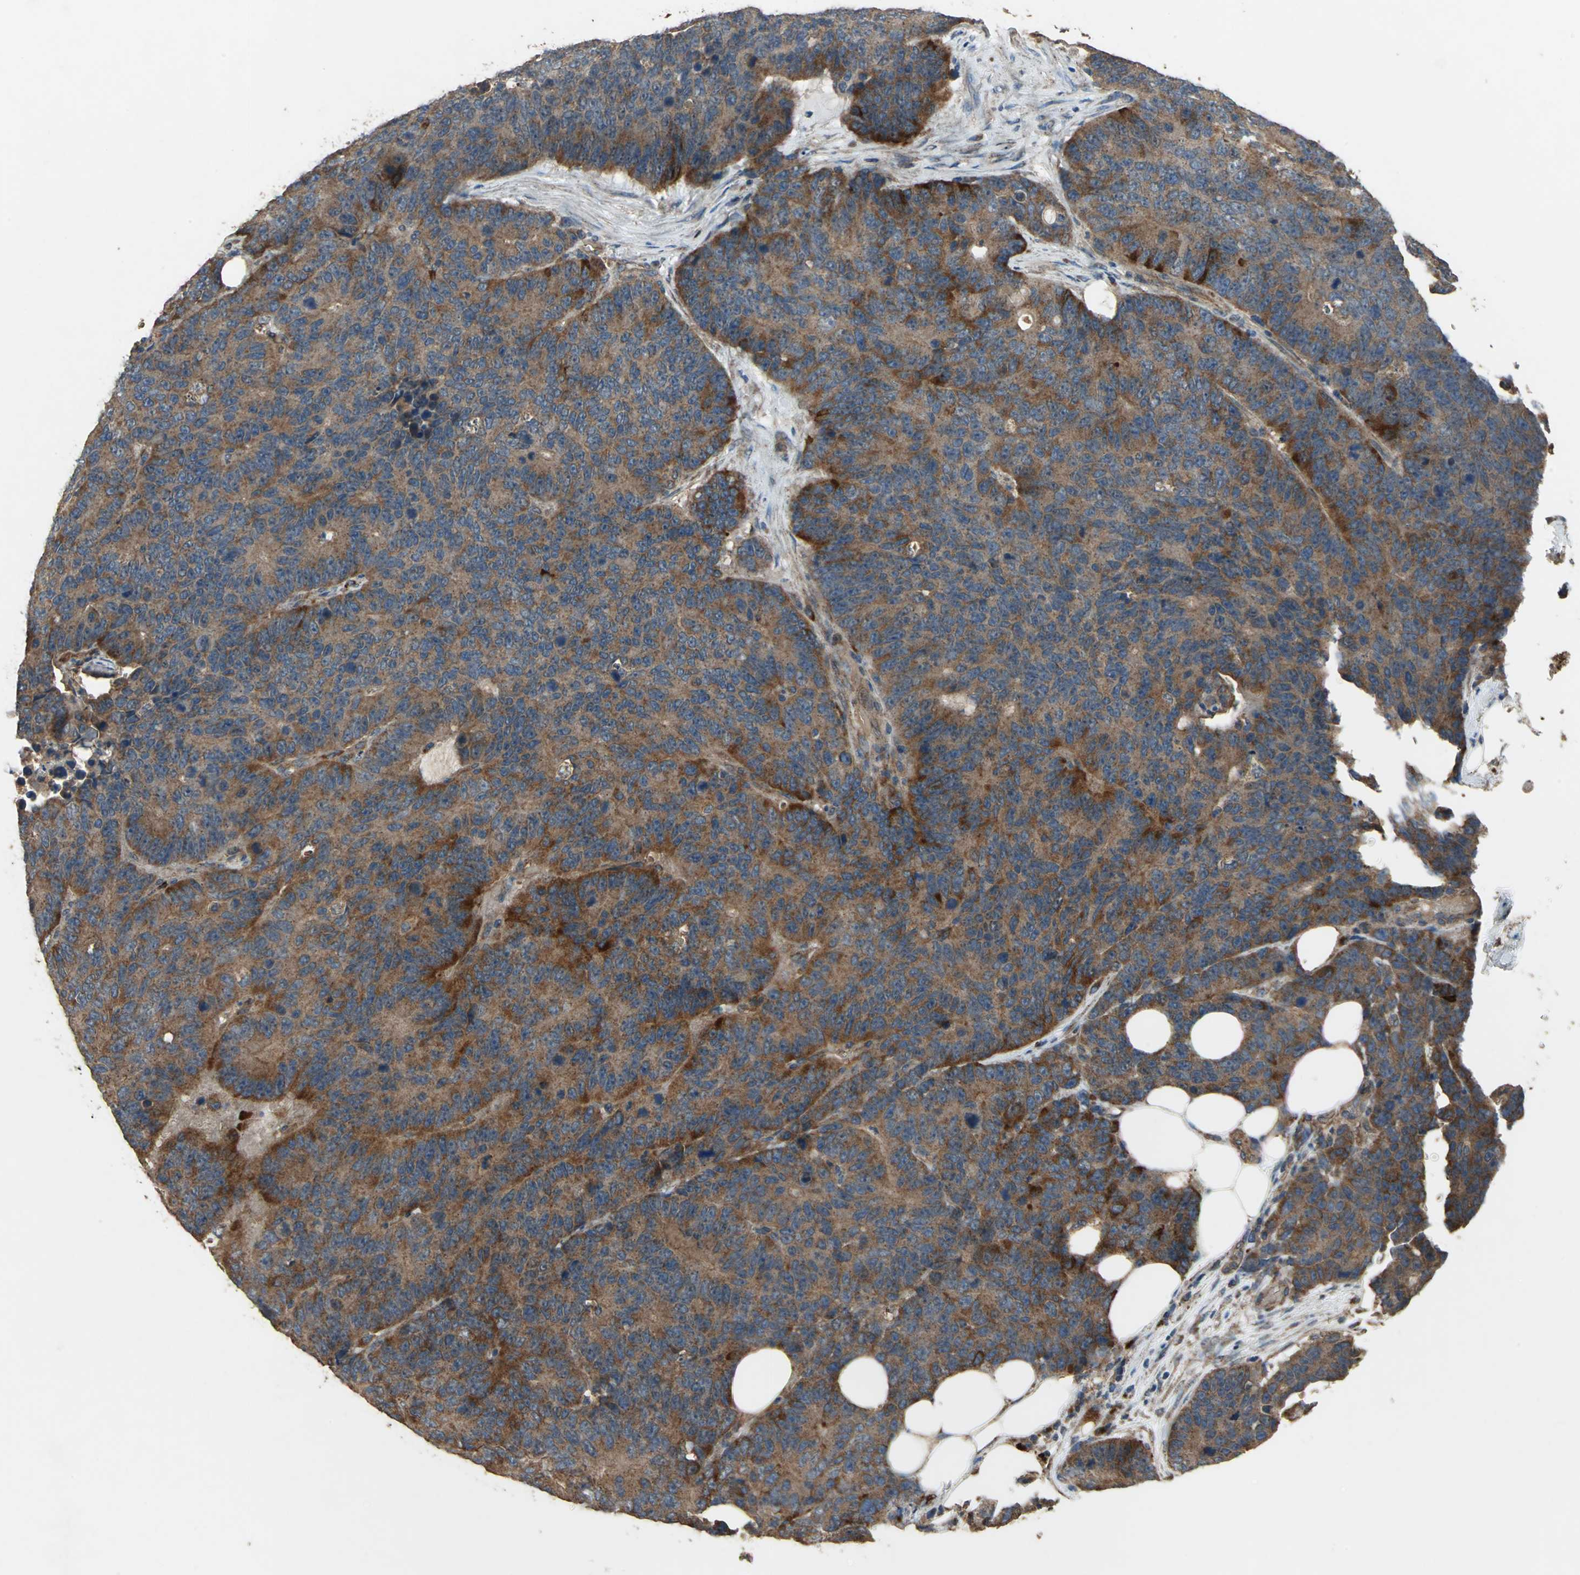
{"staining": {"intensity": "strong", "quantity": ">75%", "location": "cytoplasmic/membranous"}, "tissue": "colorectal cancer", "cell_type": "Tumor cells", "image_type": "cancer", "snomed": [{"axis": "morphology", "description": "Adenocarcinoma, NOS"}, {"axis": "topography", "description": "Colon"}], "caption": "About >75% of tumor cells in human adenocarcinoma (colorectal) show strong cytoplasmic/membranous protein expression as visualized by brown immunohistochemical staining.", "gene": "POLRMT", "patient": {"sex": "female", "age": 86}}